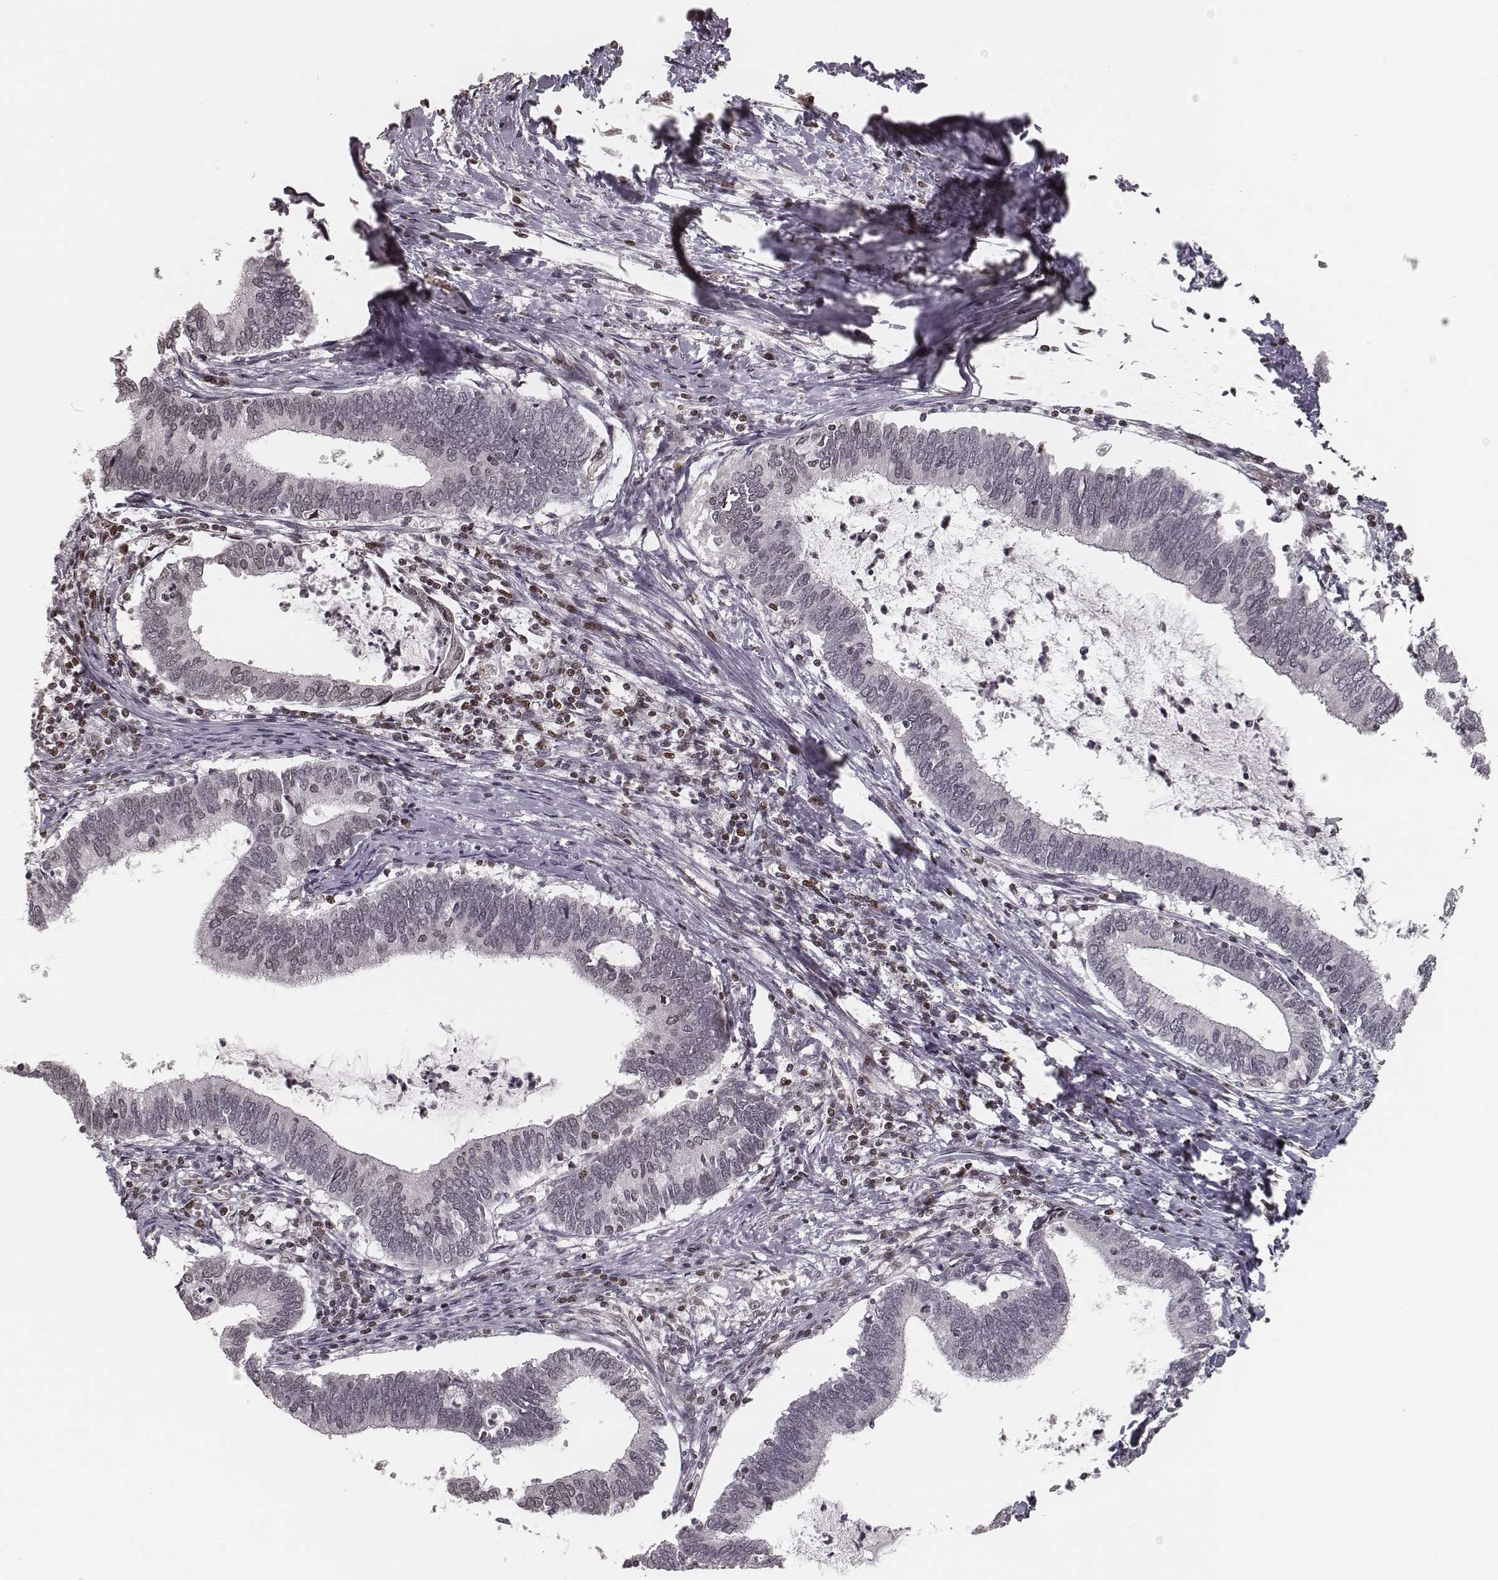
{"staining": {"intensity": "weak", "quantity": "<25%", "location": "nuclear"}, "tissue": "cervical cancer", "cell_type": "Tumor cells", "image_type": "cancer", "snomed": [{"axis": "morphology", "description": "Adenocarcinoma, NOS"}, {"axis": "topography", "description": "Cervix"}], "caption": "Cervical cancer (adenocarcinoma) was stained to show a protein in brown. There is no significant expression in tumor cells.", "gene": "HMGA2", "patient": {"sex": "female", "age": 42}}